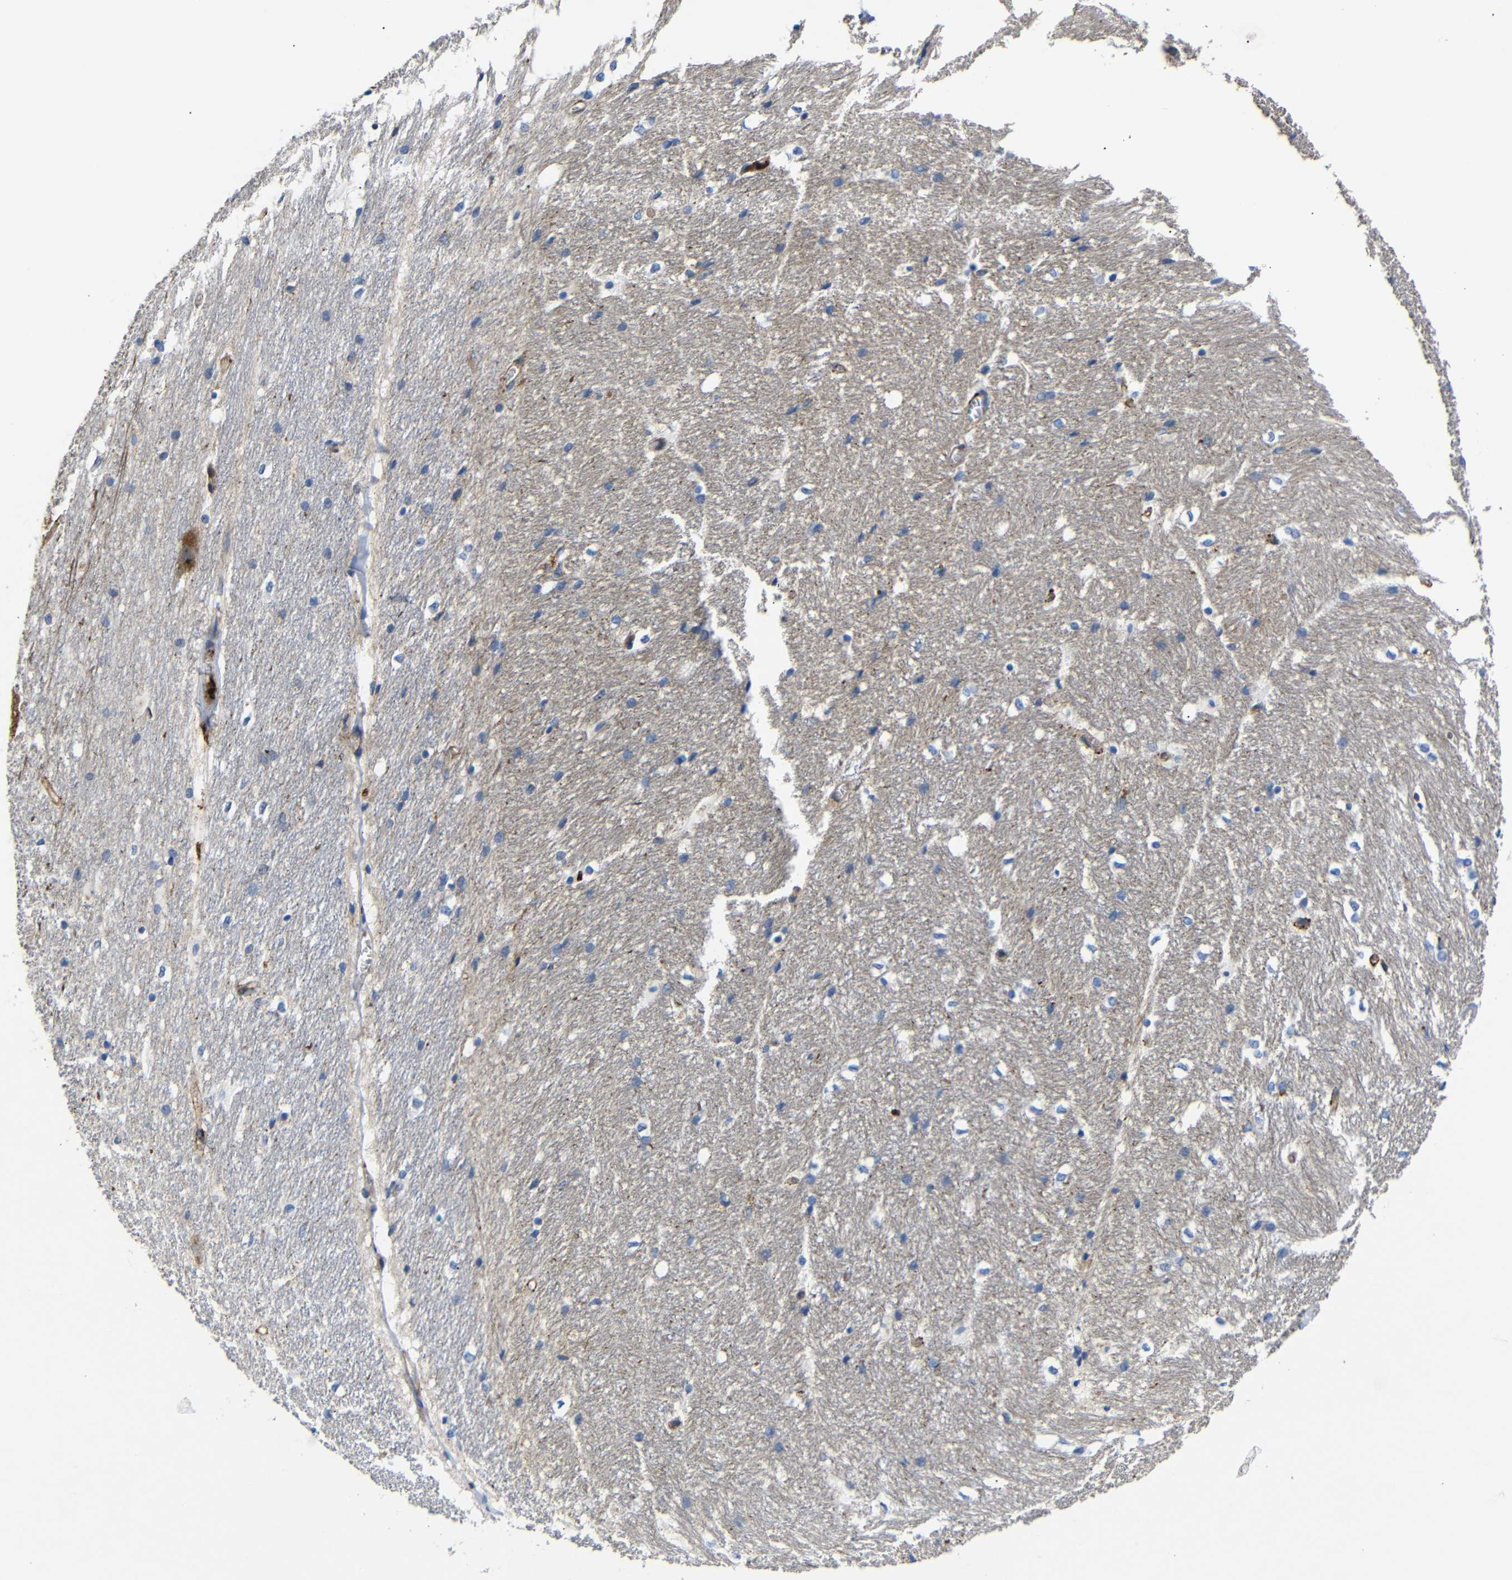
{"staining": {"intensity": "negative", "quantity": "none", "location": "none"}, "tissue": "hippocampus", "cell_type": "Glial cells", "image_type": "normal", "snomed": [{"axis": "morphology", "description": "Normal tissue, NOS"}, {"axis": "topography", "description": "Hippocampus"}], "caption": "A photomicrograph of human hippocampus is negative for staining in glial cells.", "gene": "SDCBP", "patient": {"sex": "female", "age": 19}}